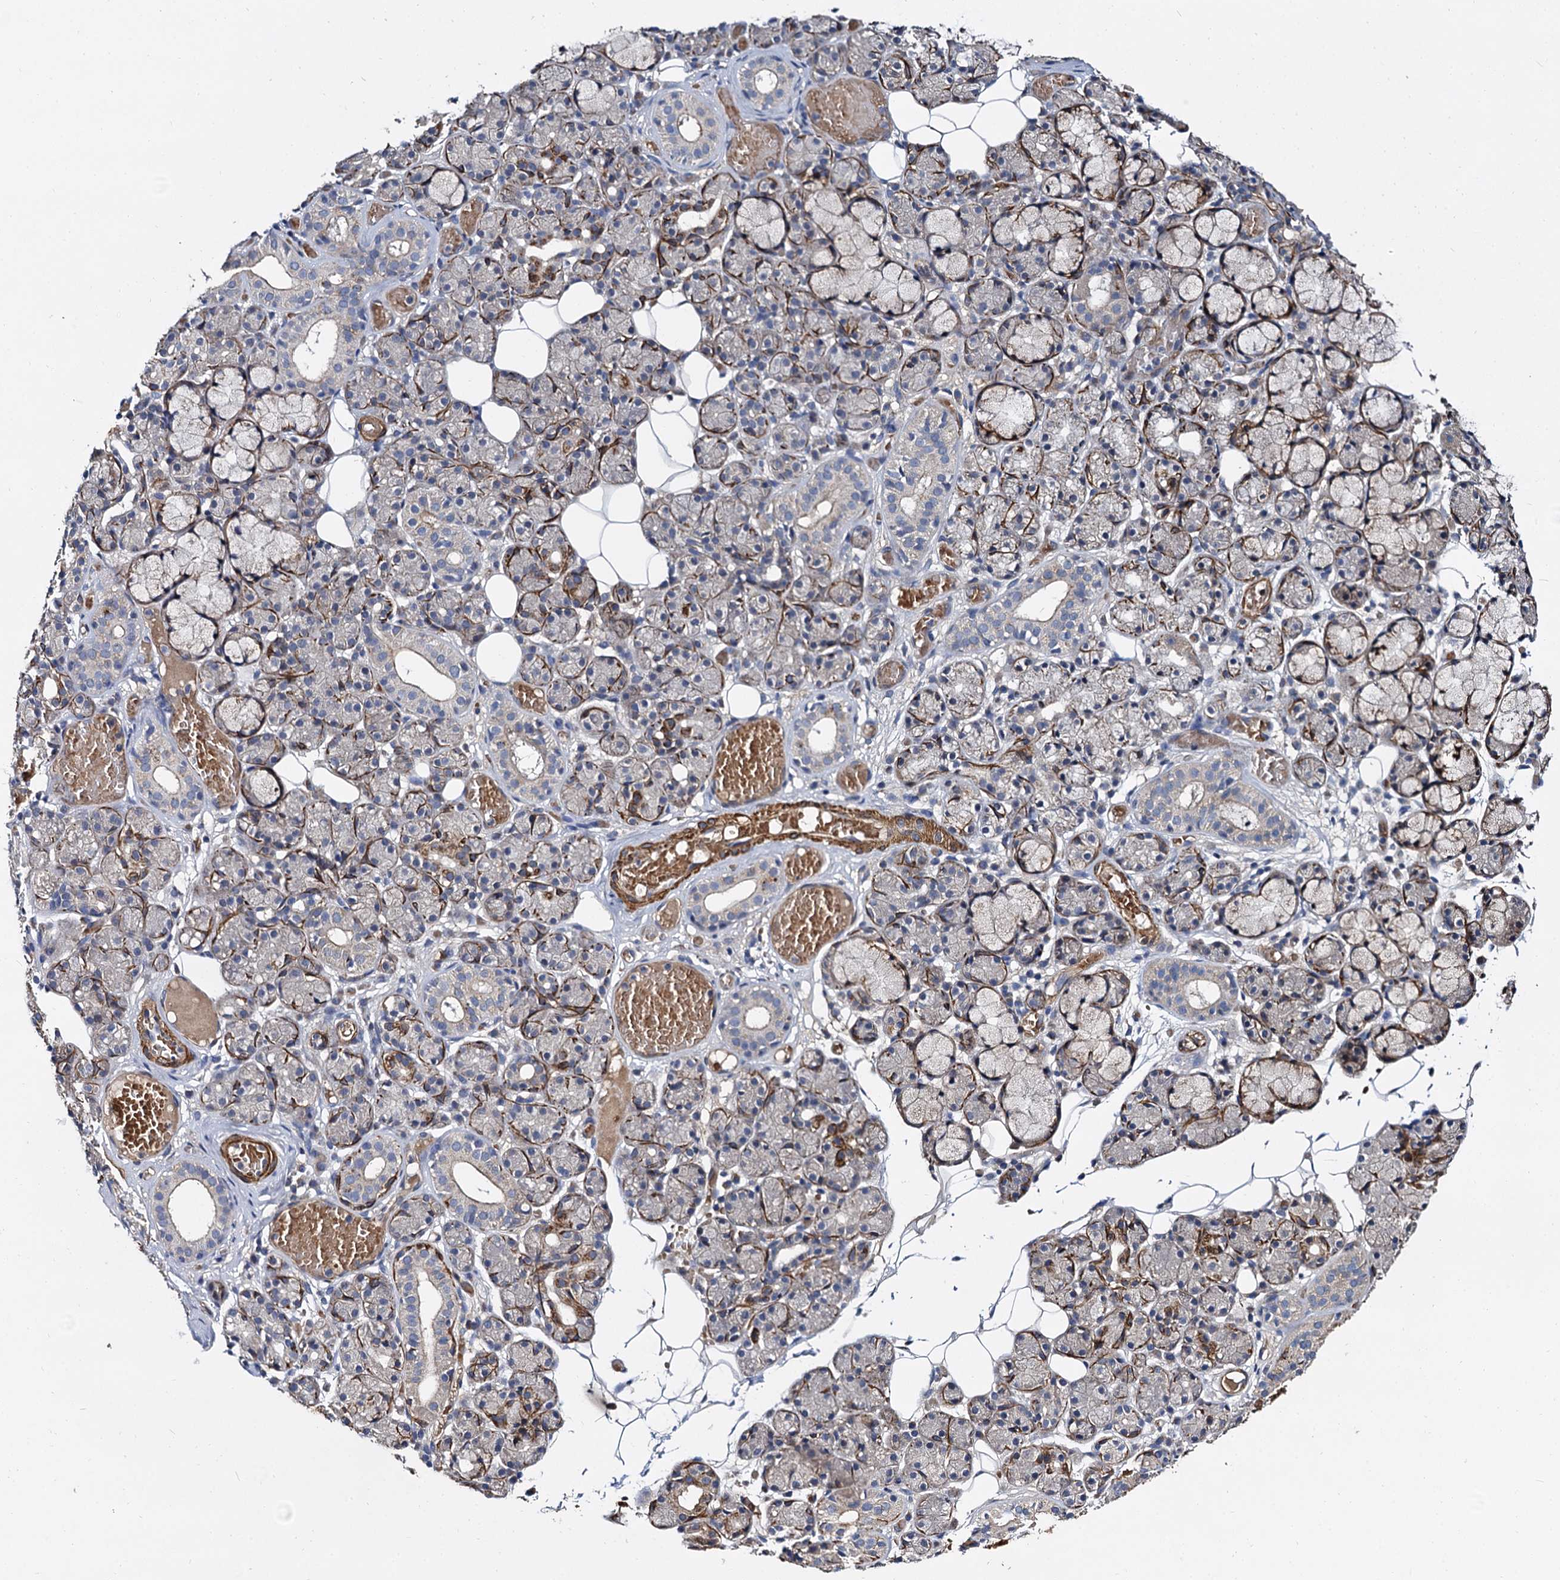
{"staining": {"intensity": "negative", "quantity": "none", "location": "none"}, "tissue": "salivary gland", "cell_type": "Glandular cells", "image_type": "normal", "snomed": [{"axis": "morphology", "description": "Normal tissue, NOS"}, {"axis": "topography", "description": "Salivary gland"}], "caption": "An image of human salivary gland is negative for staining in glandular cells. (DAB immunohistochemistry (IHC) visualized using brightfield microscopy, high magnification).", "gene": "ISM2", "patient": {"sex": "male", "age": 63}}